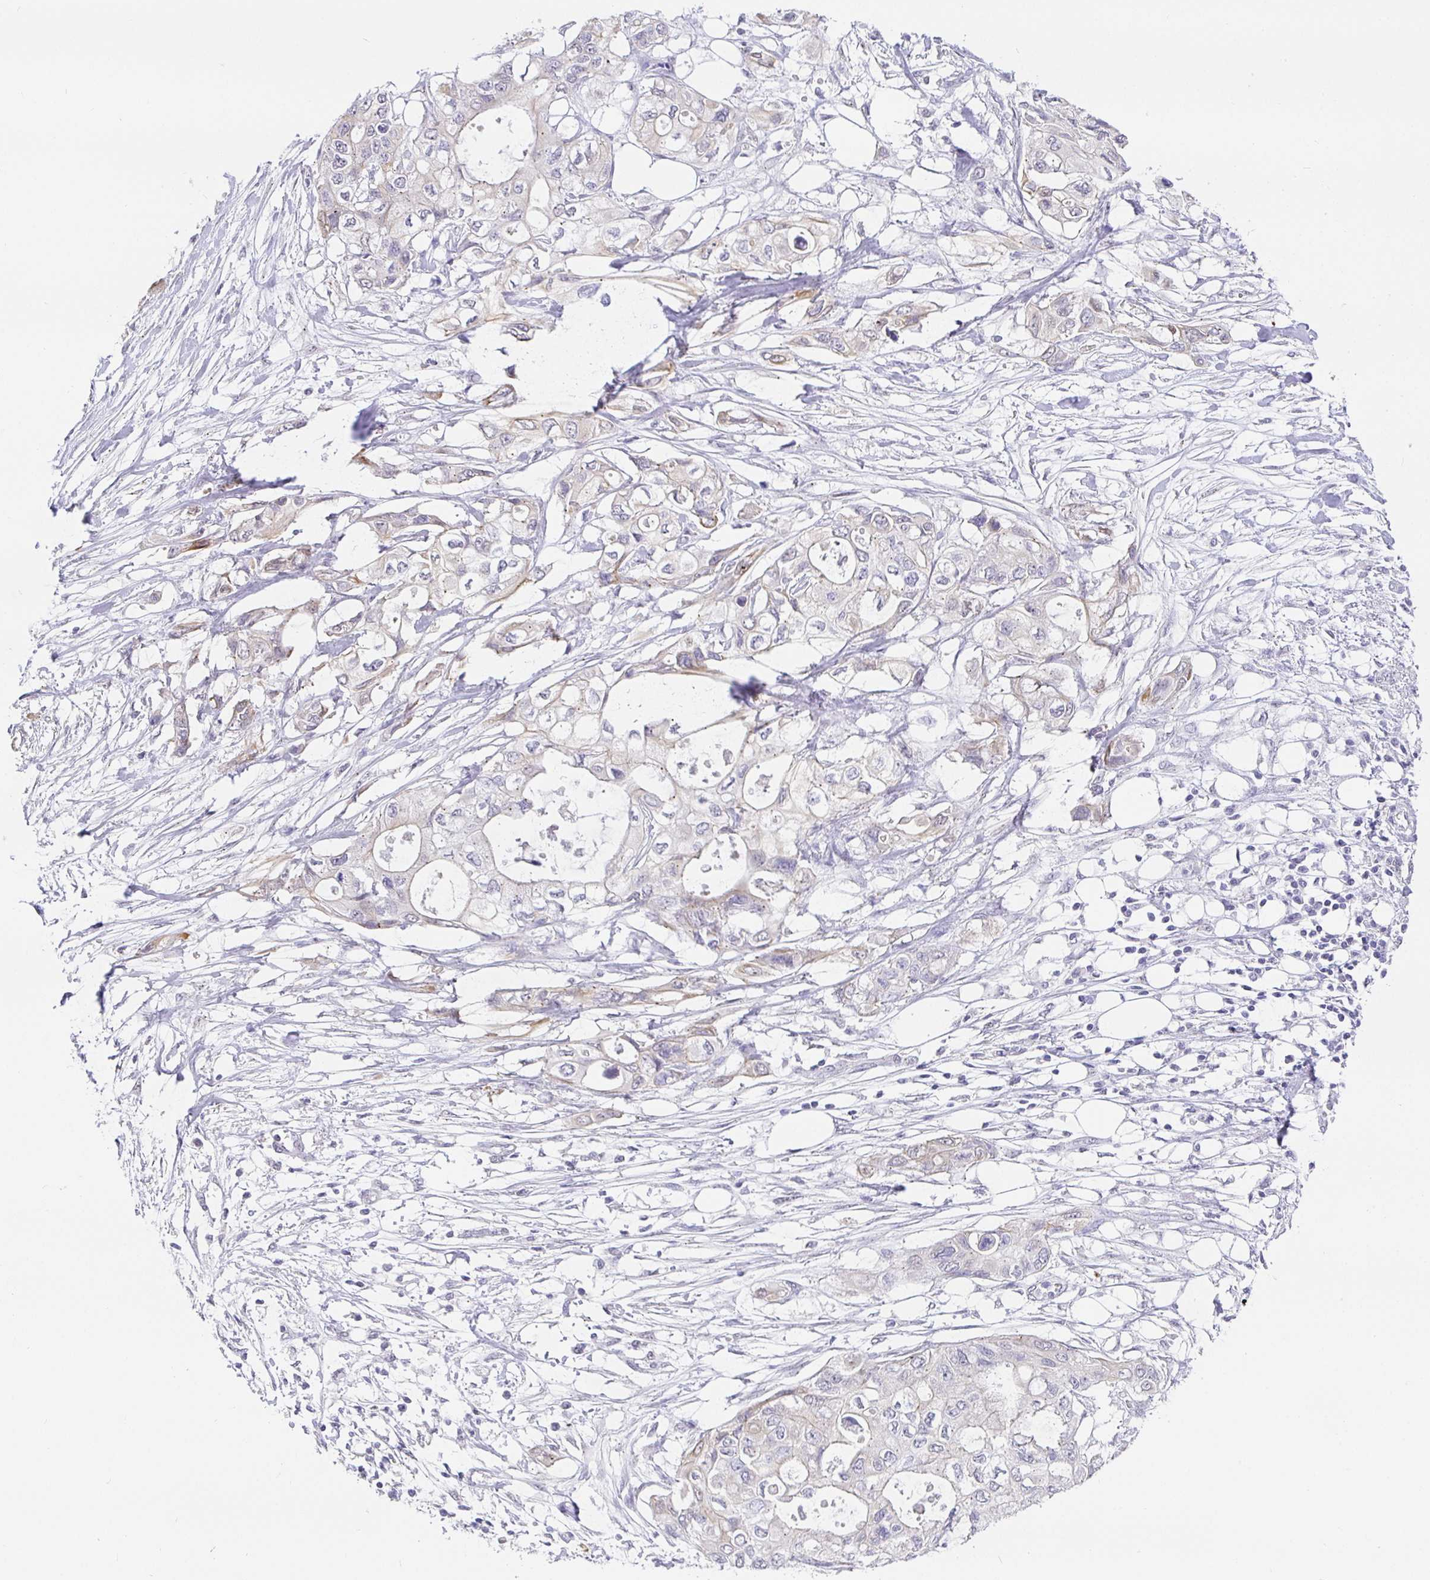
{"staining": {"intensity": "weak", "quantity": "<25%", "location": "cytoplasmic/membranous"}, "tissue": "pancreatic cancer", "cell_type": "Tumor cells", "image_type": "cancer", "snomed": [{"axis": "morphology", "description": "Adenocarcinoma, NOS"}, {"axis": "topography", "description": "Pancreas"}], "caption": "There is no significant staining in tumor cells of pancreatic cancer.", "gene": "EZHIP", "patient": {"sex": "female", "age": 63}}